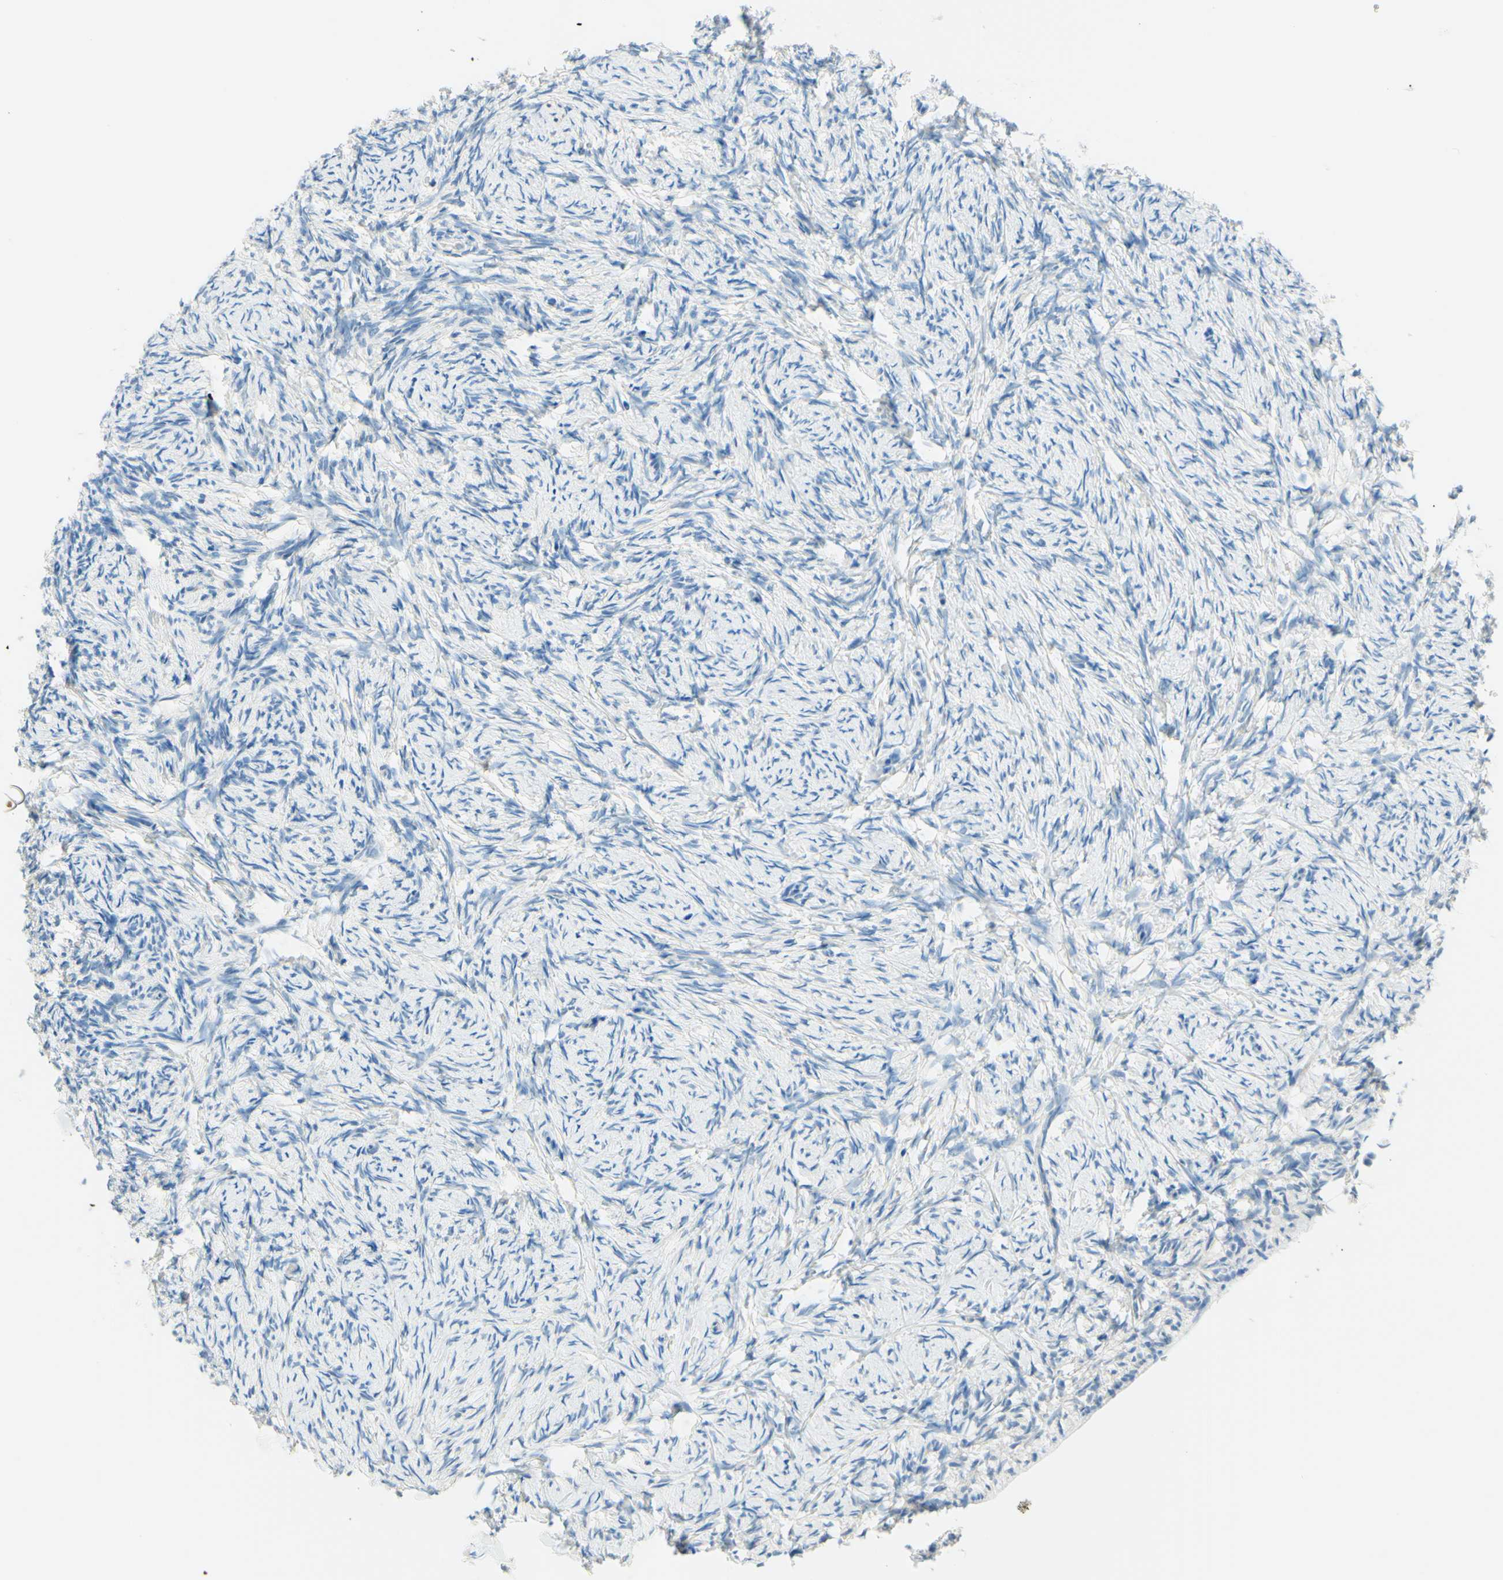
{"staining": {"intensity": "negative", "quantity": "none", "location": "none"}, "tissue": "ovary", "cell_type": "Follicle cells", "image_type": "normal", "snomed": [{"axis": "morphology", "description": "Normal tissue, NOS"}, {"axis": "topography", "description": "Ovary"}], "caption": "Immunohistochemistry of unremarkable ovary demonstrates no positivity in follicle cells.", "gene": "PASD1", "patient": {"sex": "female", "age": 60}}